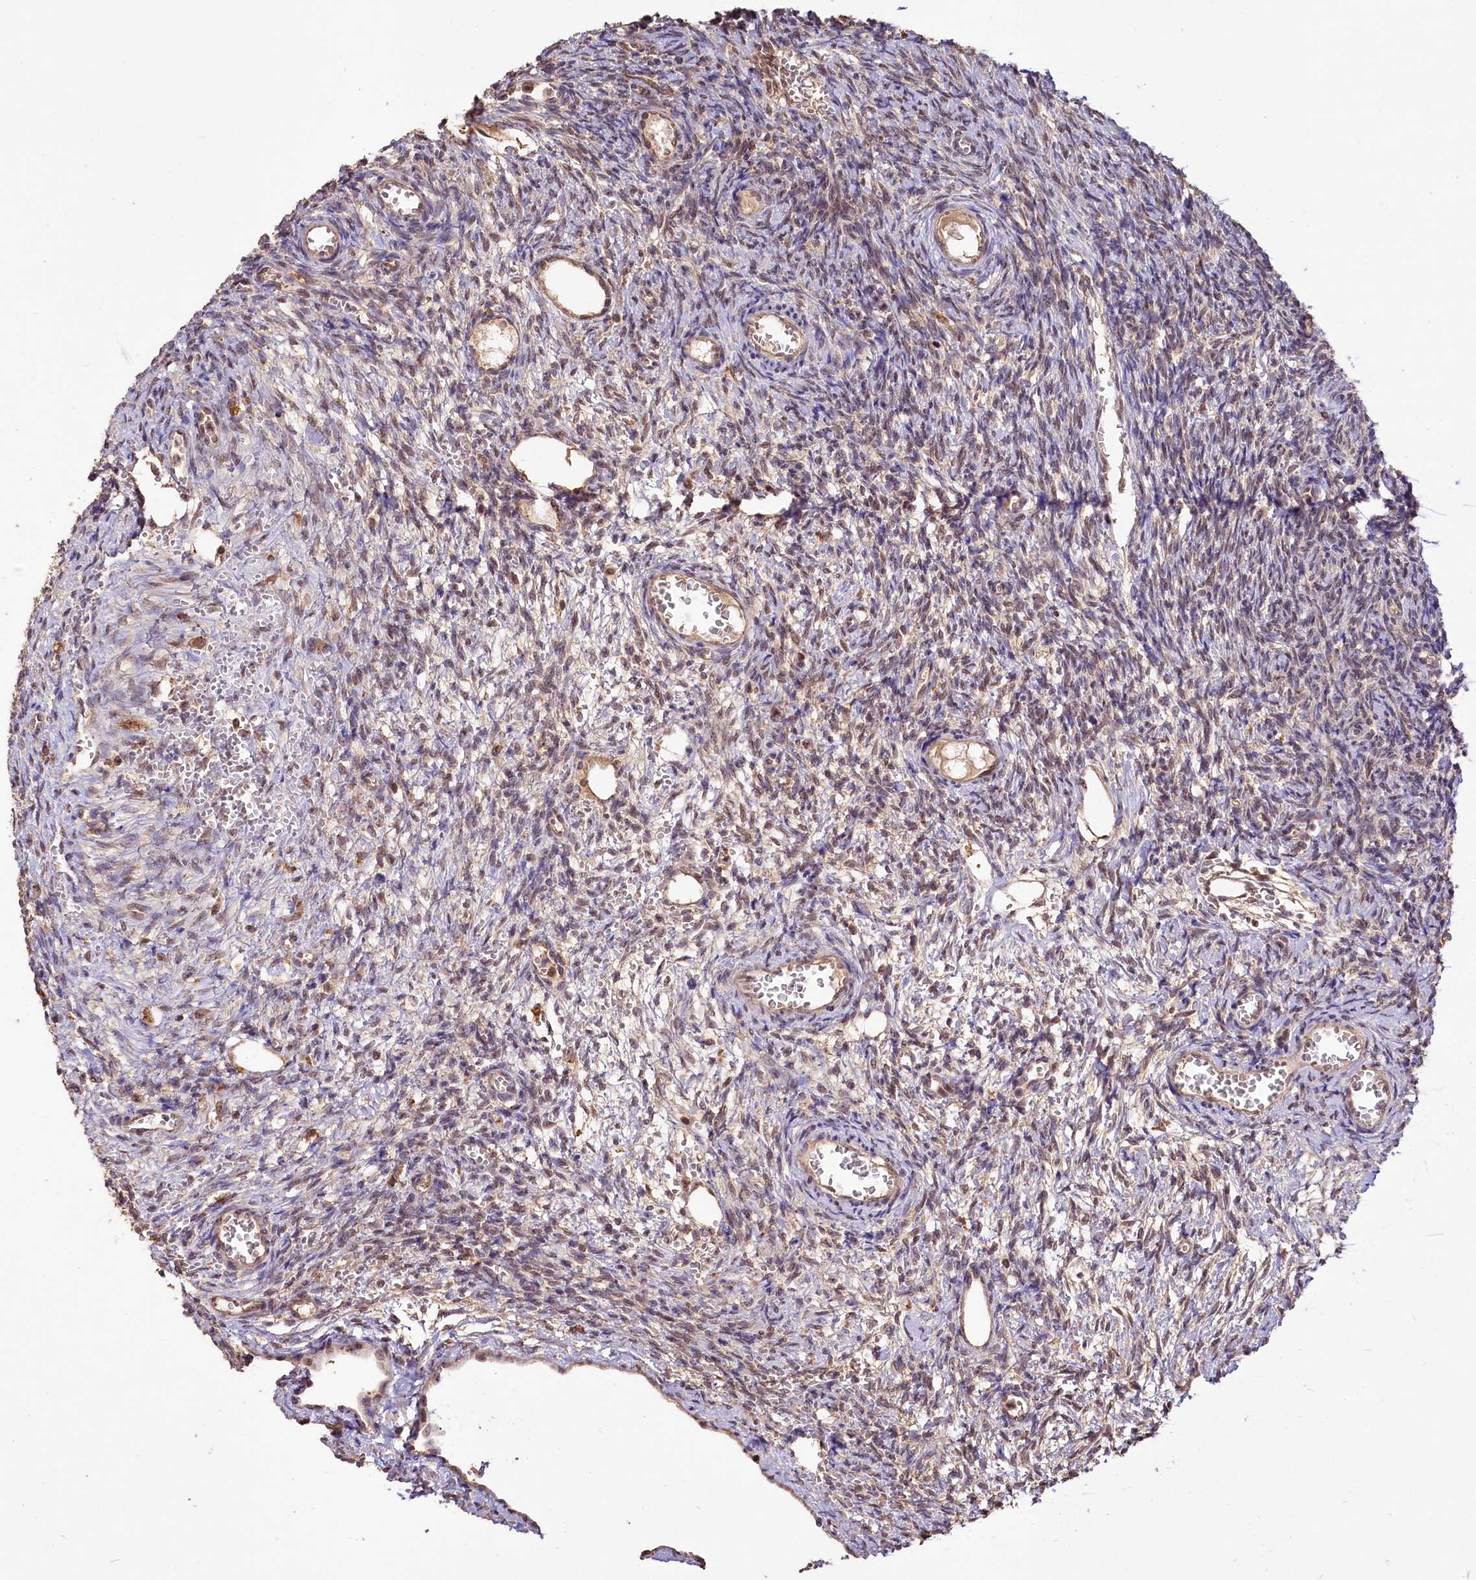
{"staining": {"intensity": "weak", "quantity": "25%-75%", "location": "nuclear"}, "tissue": "ovary", "cell_type": "Ovarian stroma cells", "image_type": "normal", "snomed": [{"axis": "morphology", "description": "Normal tissue, NOS"}, {"axis": "topography", "description": "Ovary"}], "caption": "Ovarian stroma cells reveal low levels of weak nuclear positivity in approximately 25%-75% of cells in unremarkable ovary. The staining was performed using DAB (3,3'-diaminobenzidine) to visualize the protein expression in brown, while the nuclei were stained in blue with hematoxylin (Magnification: 20x).", "gene": "RRP8", "patient": {"sex": "female", "age": 39}}